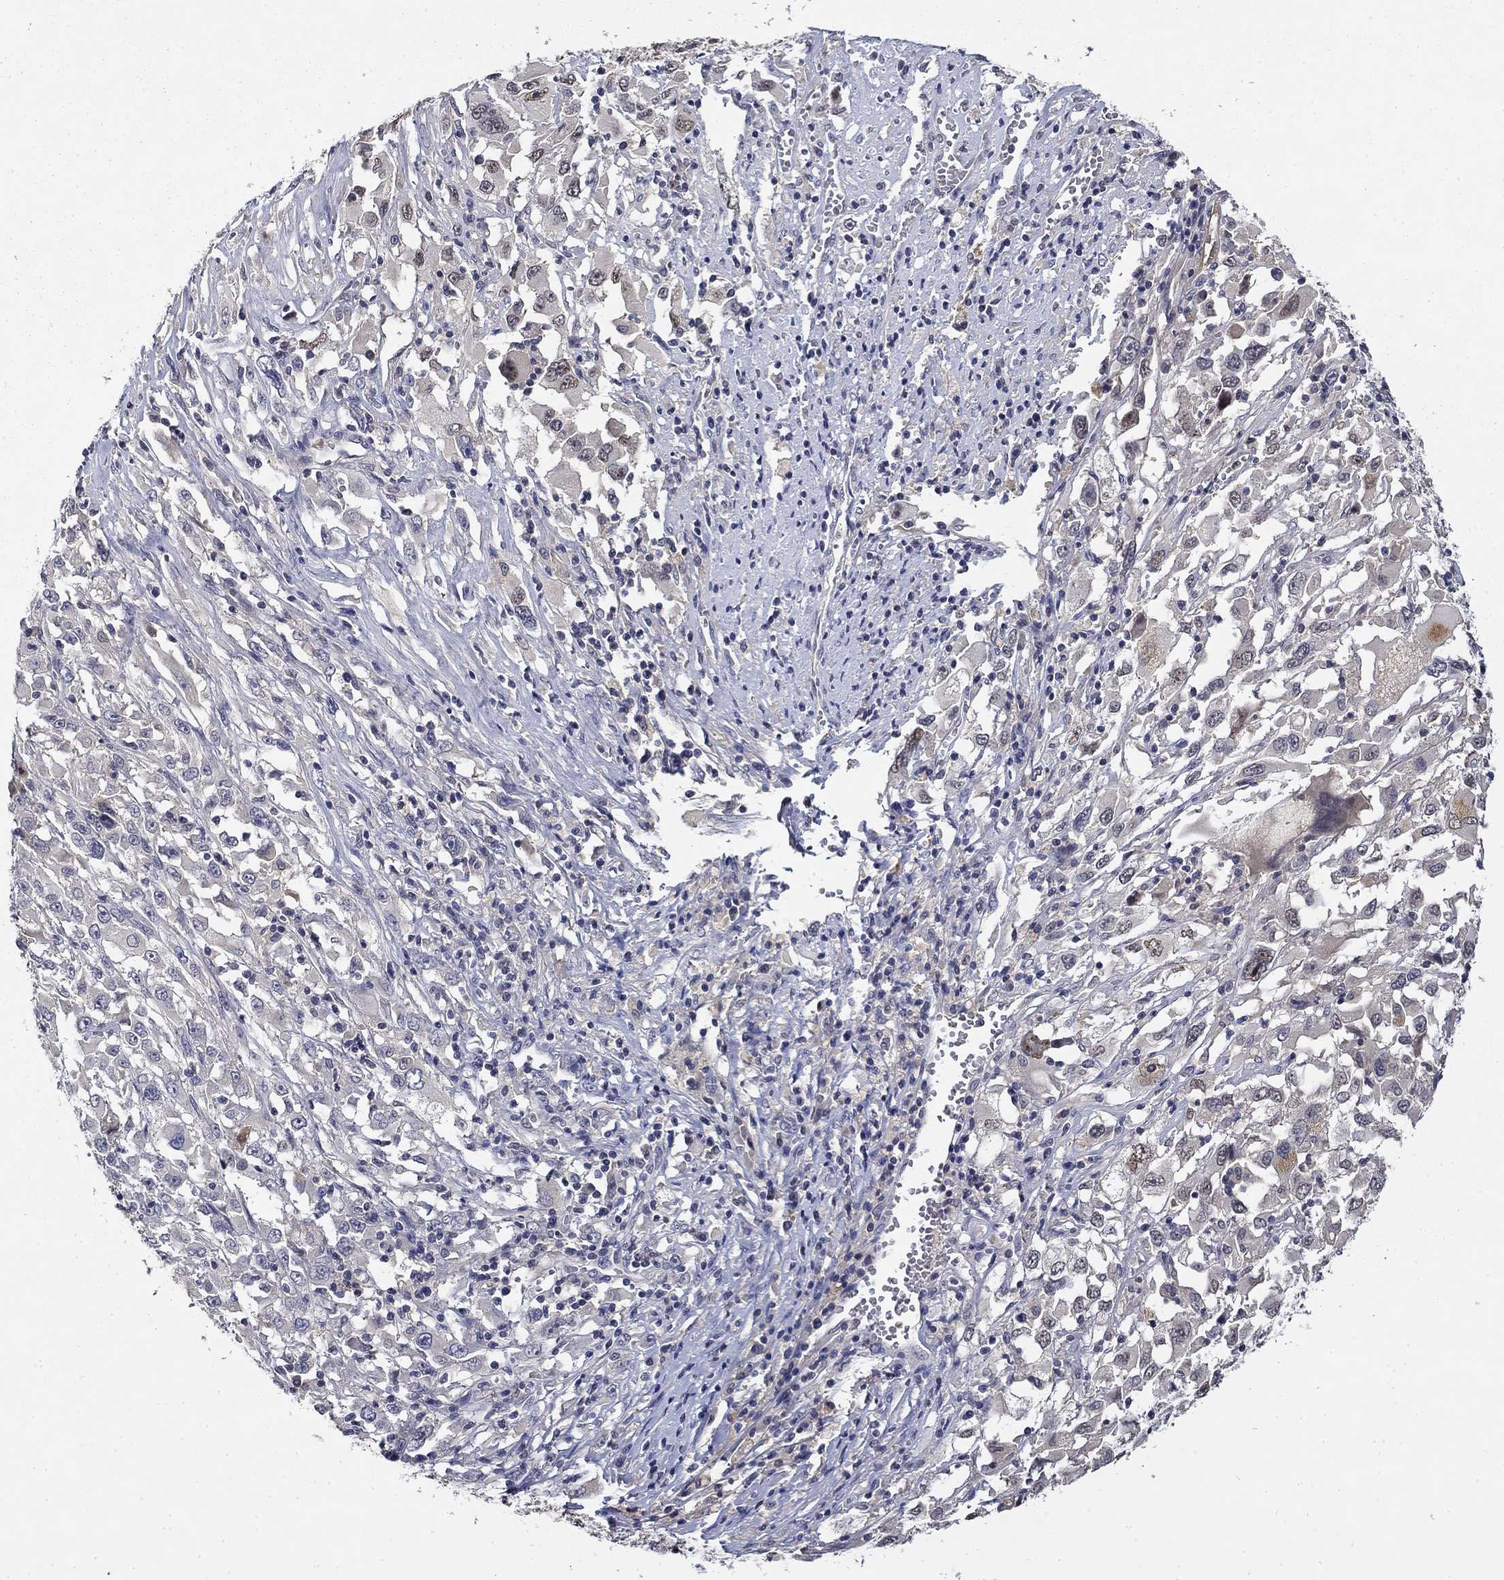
{"staining": {"intensity": "negative", "quantity": "none", "location": "none"}, "tissue": "melanoma", "cell_type": "Tumor cells", "image_type": "cancer", "snomed": [{"axis": "morphology", "description": "Malignant melanoma, Metastatic site"}, {"axis": "topography", "description": "Soft tissue"}], "caption": "A high-resolution micrograph shows immunohistochemistry (IHC) staining of malignant melanoma (metastatic site), which reveals no significant staining in tumor cells.", "gene": "DDTL", "patient": {"sex": "male", "age": 50}}